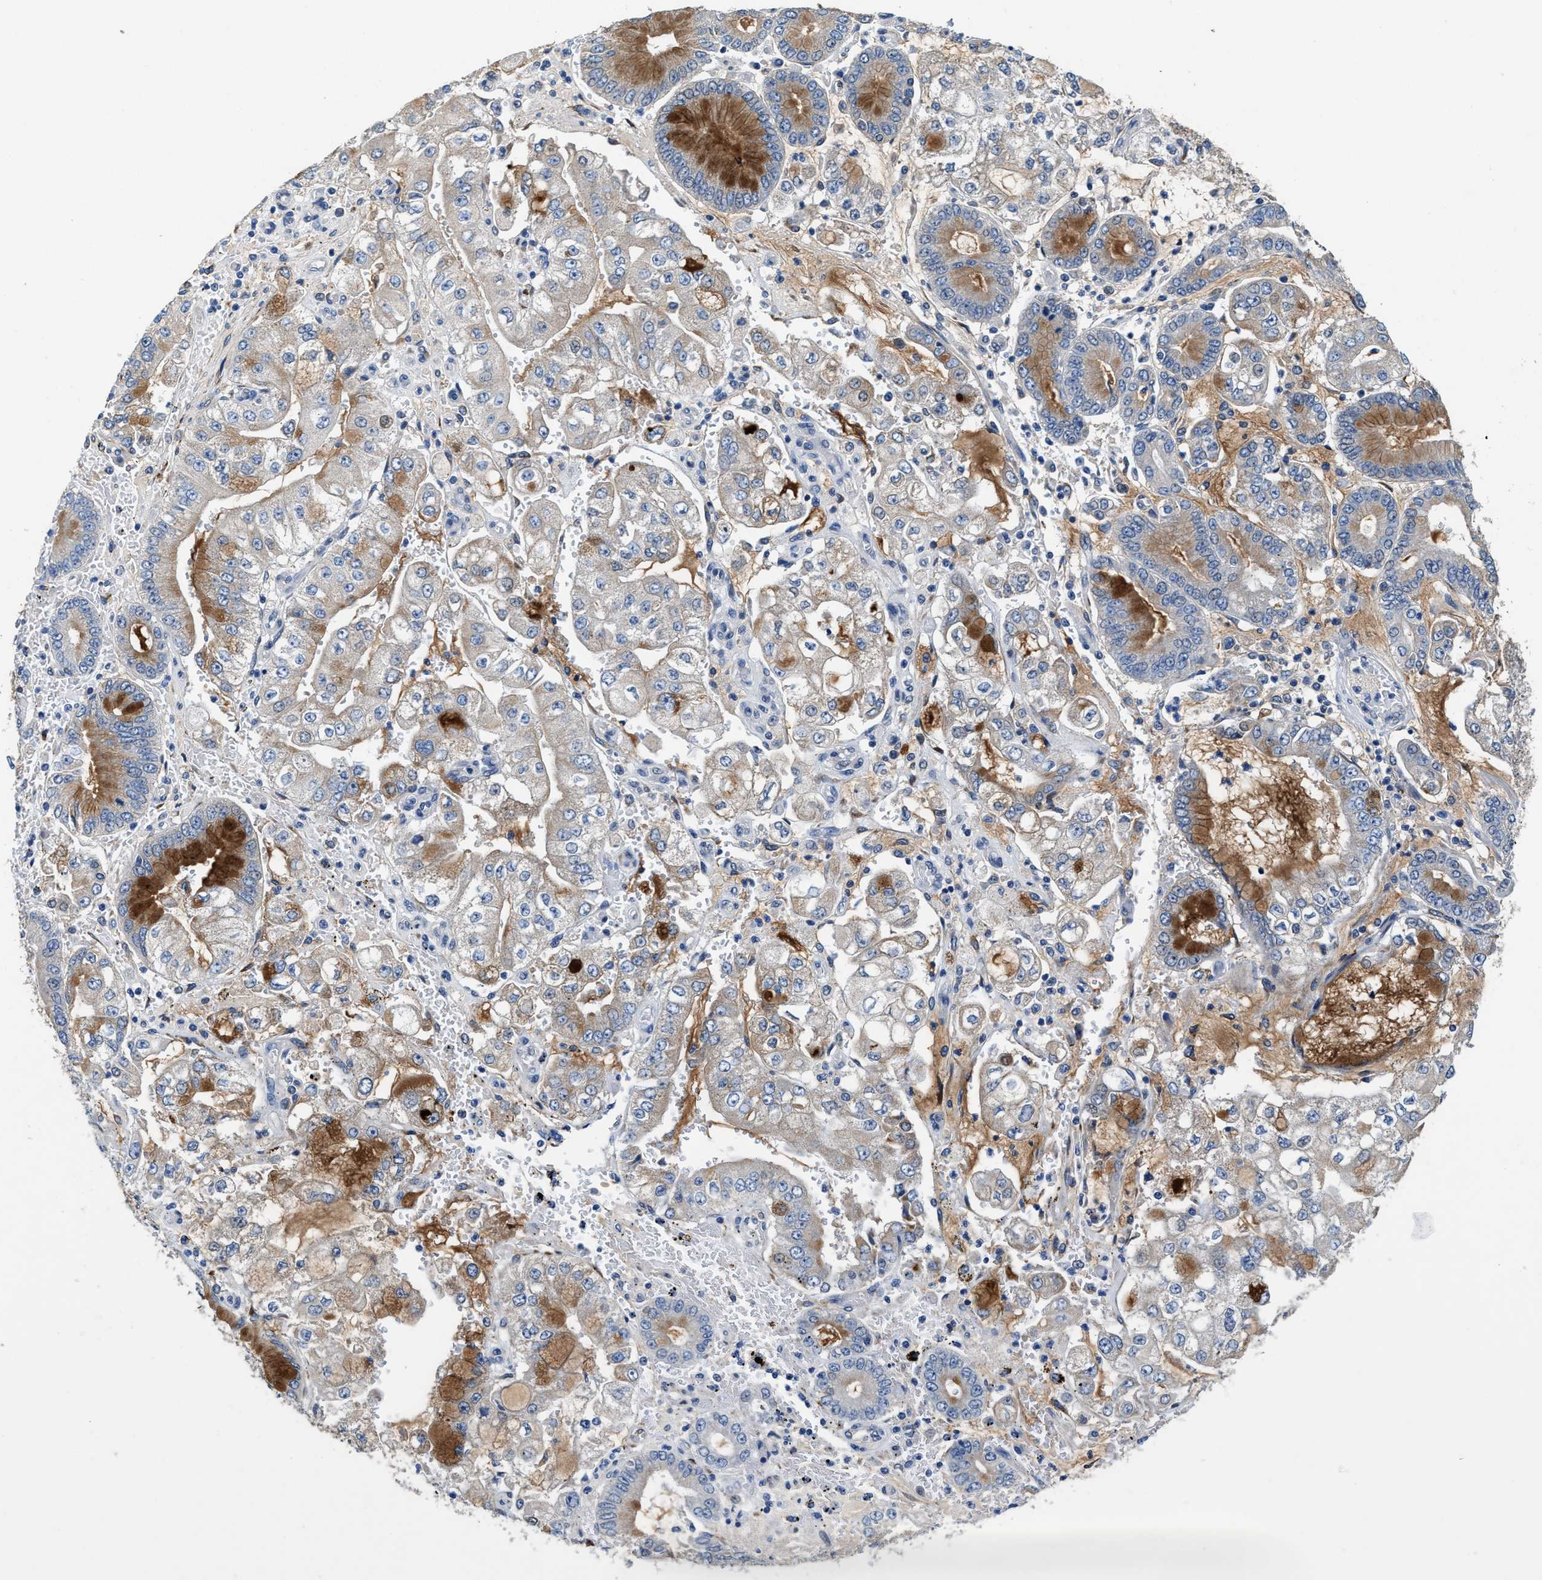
{"staining": {"intensity": "strong", "quantity": "25%-75%", "location": "cytoplasmic/membranous"}, "tissue": "stomach cancer", "cell_type": "Tumor cells", "image_type": "cancer", "snomed": [{"axis": "morphology", "description": "Adenocarcinoma, NOS"}, {"axis": "topography", "description": "Stomach"}], "caption": "Protein staining displays strong cytoplasmic/membranous expression in about 25%-75% of tumor cells in stomach adenocarcinoma.", "gene": "PEG10", "patient": {"sex": "male", "age": 76}}